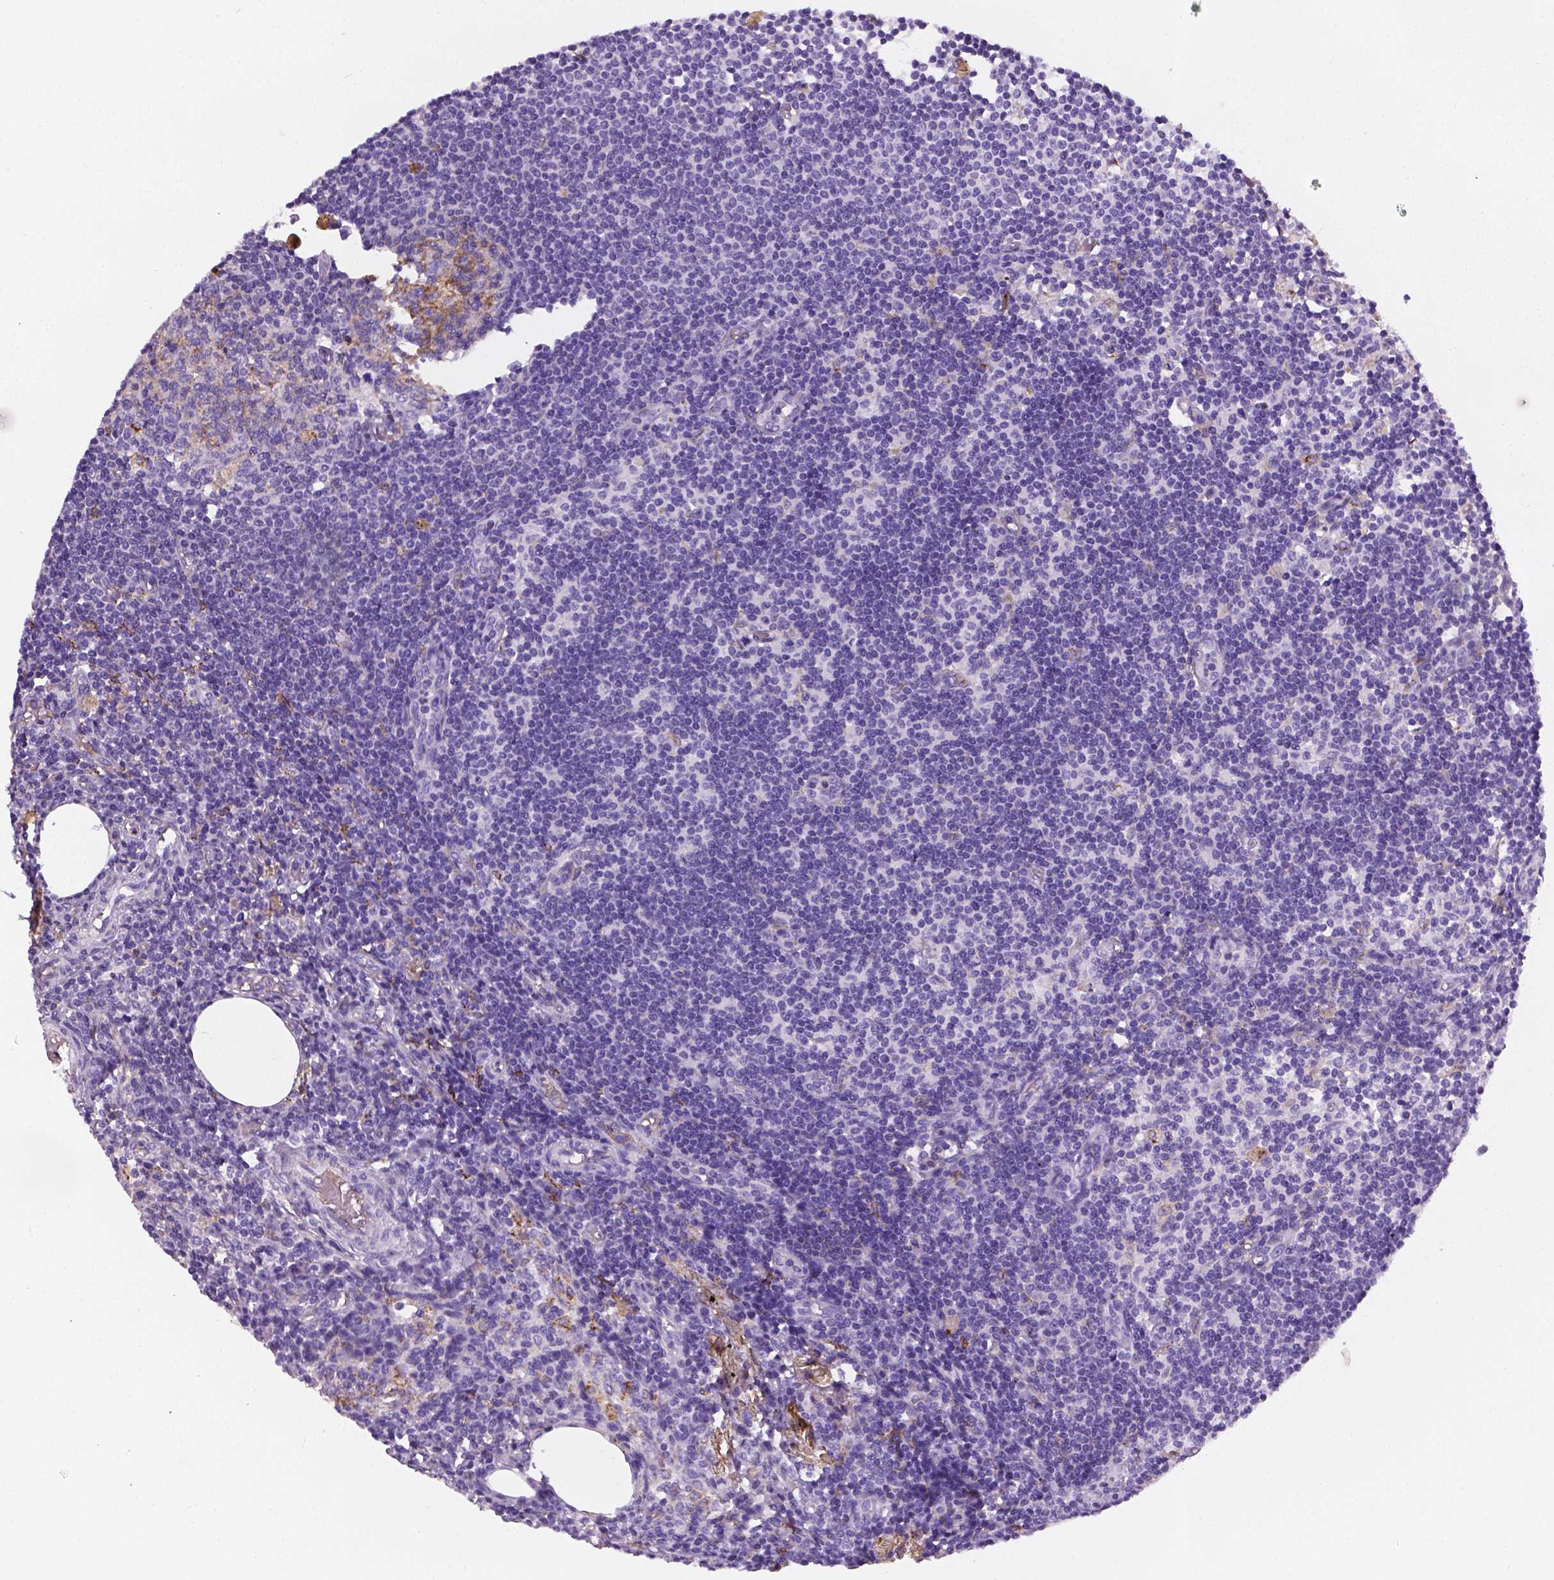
{"staining": {"intensity": "negative", "quantity": "none", "location": "none"}, "tissue": "lymph node", "cell_type": "Germinal center cells", "image_type": "normal", "snomed": [{"axis": "morphology", "description": "Normal tissue, NOS"}, {"axis": "topography", "description": "Lymph node"}], "caption": "The photomicrograph exhibits no staining of germinal center cells in normal lymph node. (Stains: DAB (3,3'-diaminobenzidine) immunohistochemistry (IHC) with hematoxylin counter stain, Microscopy: brightfield microscopy at high magnification).", "gene": "APOE", "patient": {"sex": "female", "age": 69}}